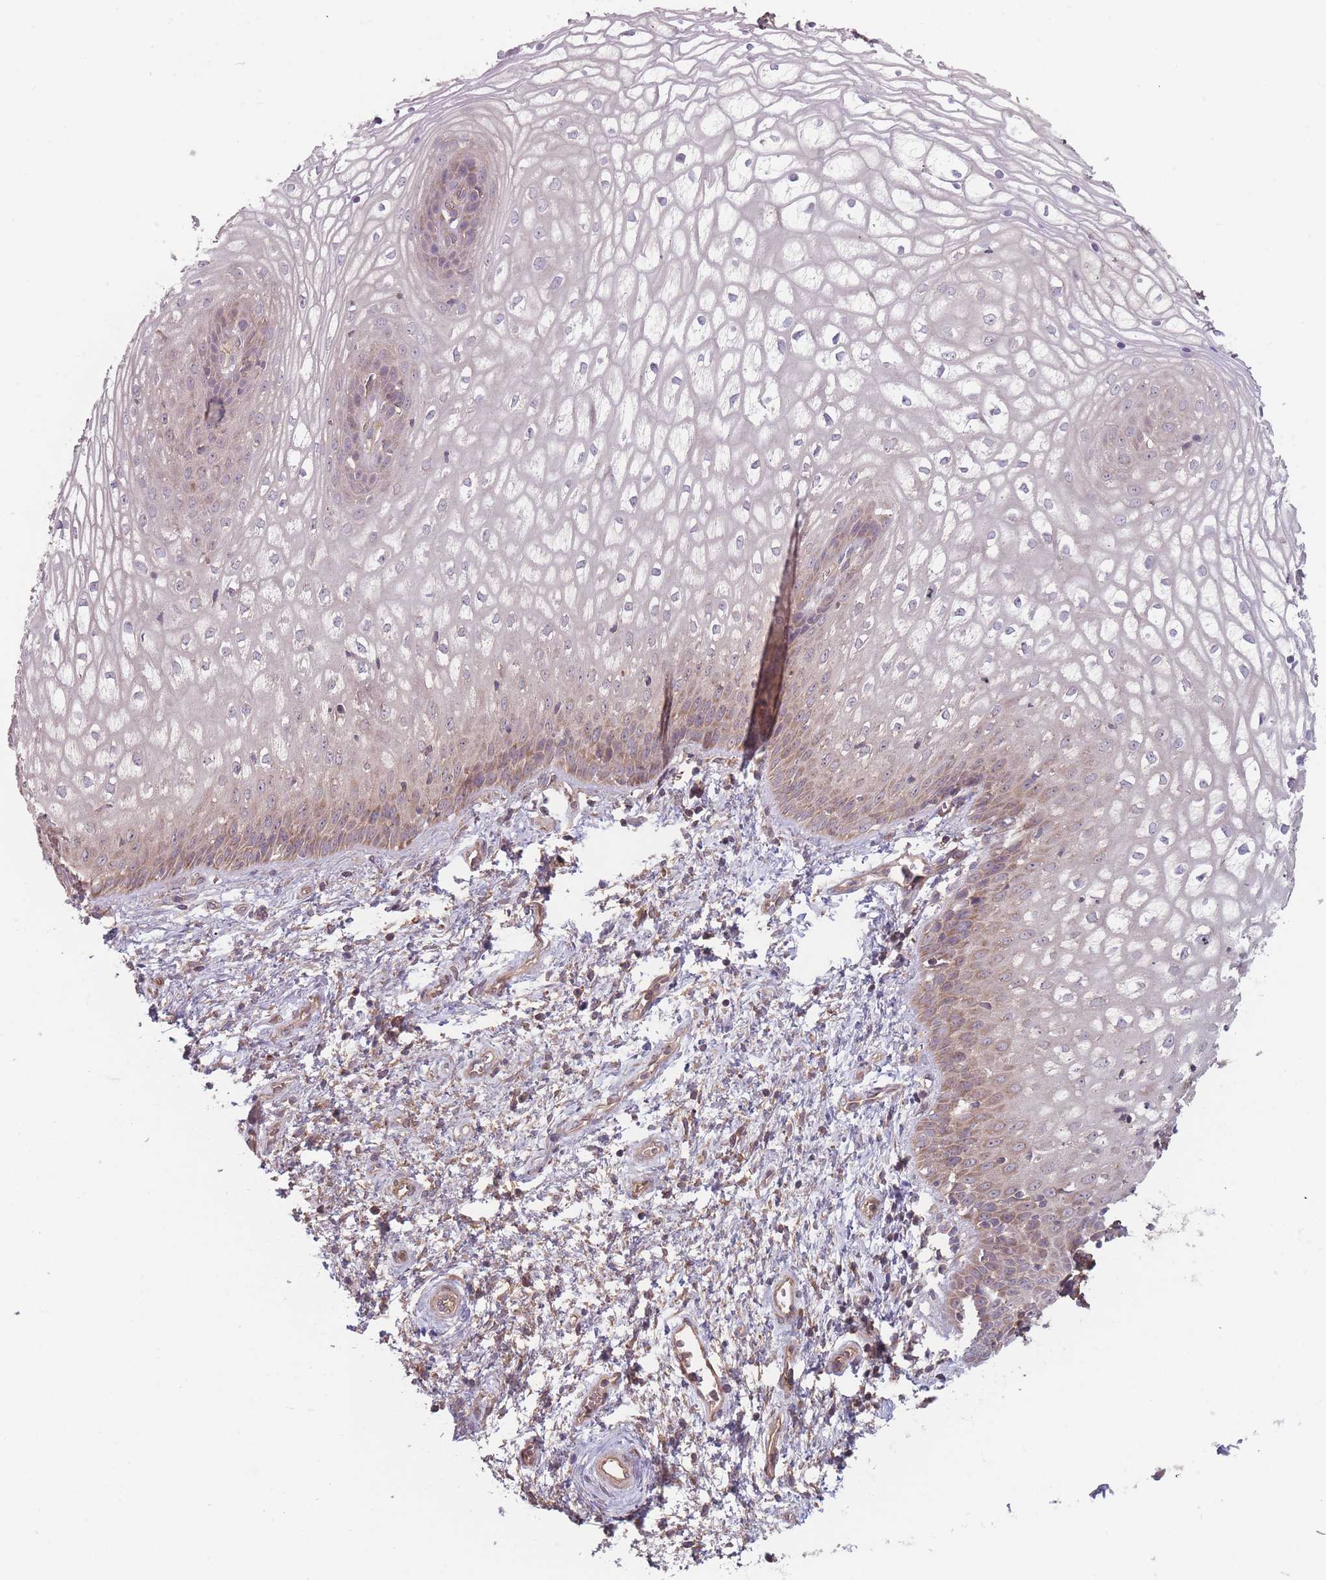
{"staining": {"intensity": "weak", "quantity": "25%-75%", "location": "cytoplasmic/membranous"}, "tissue": "vagina", "cell_type": "Squamous epithelial cells", "image_type": "normal", "snomed": [{"axis": "morphology", "description": "Normal tissue, NOS"}, {"axis": "topography", "description": "Vagina"}], "caption": "This is a photomicrograph of immunohistochemistry (IHC) staining of unremarkable vagina, which shows weak staining in the cytoplasmic/membranous of squamous epithelial cells.", "gene": "ATP5MGL", "patient": {"sex": "female", "age": 34}}